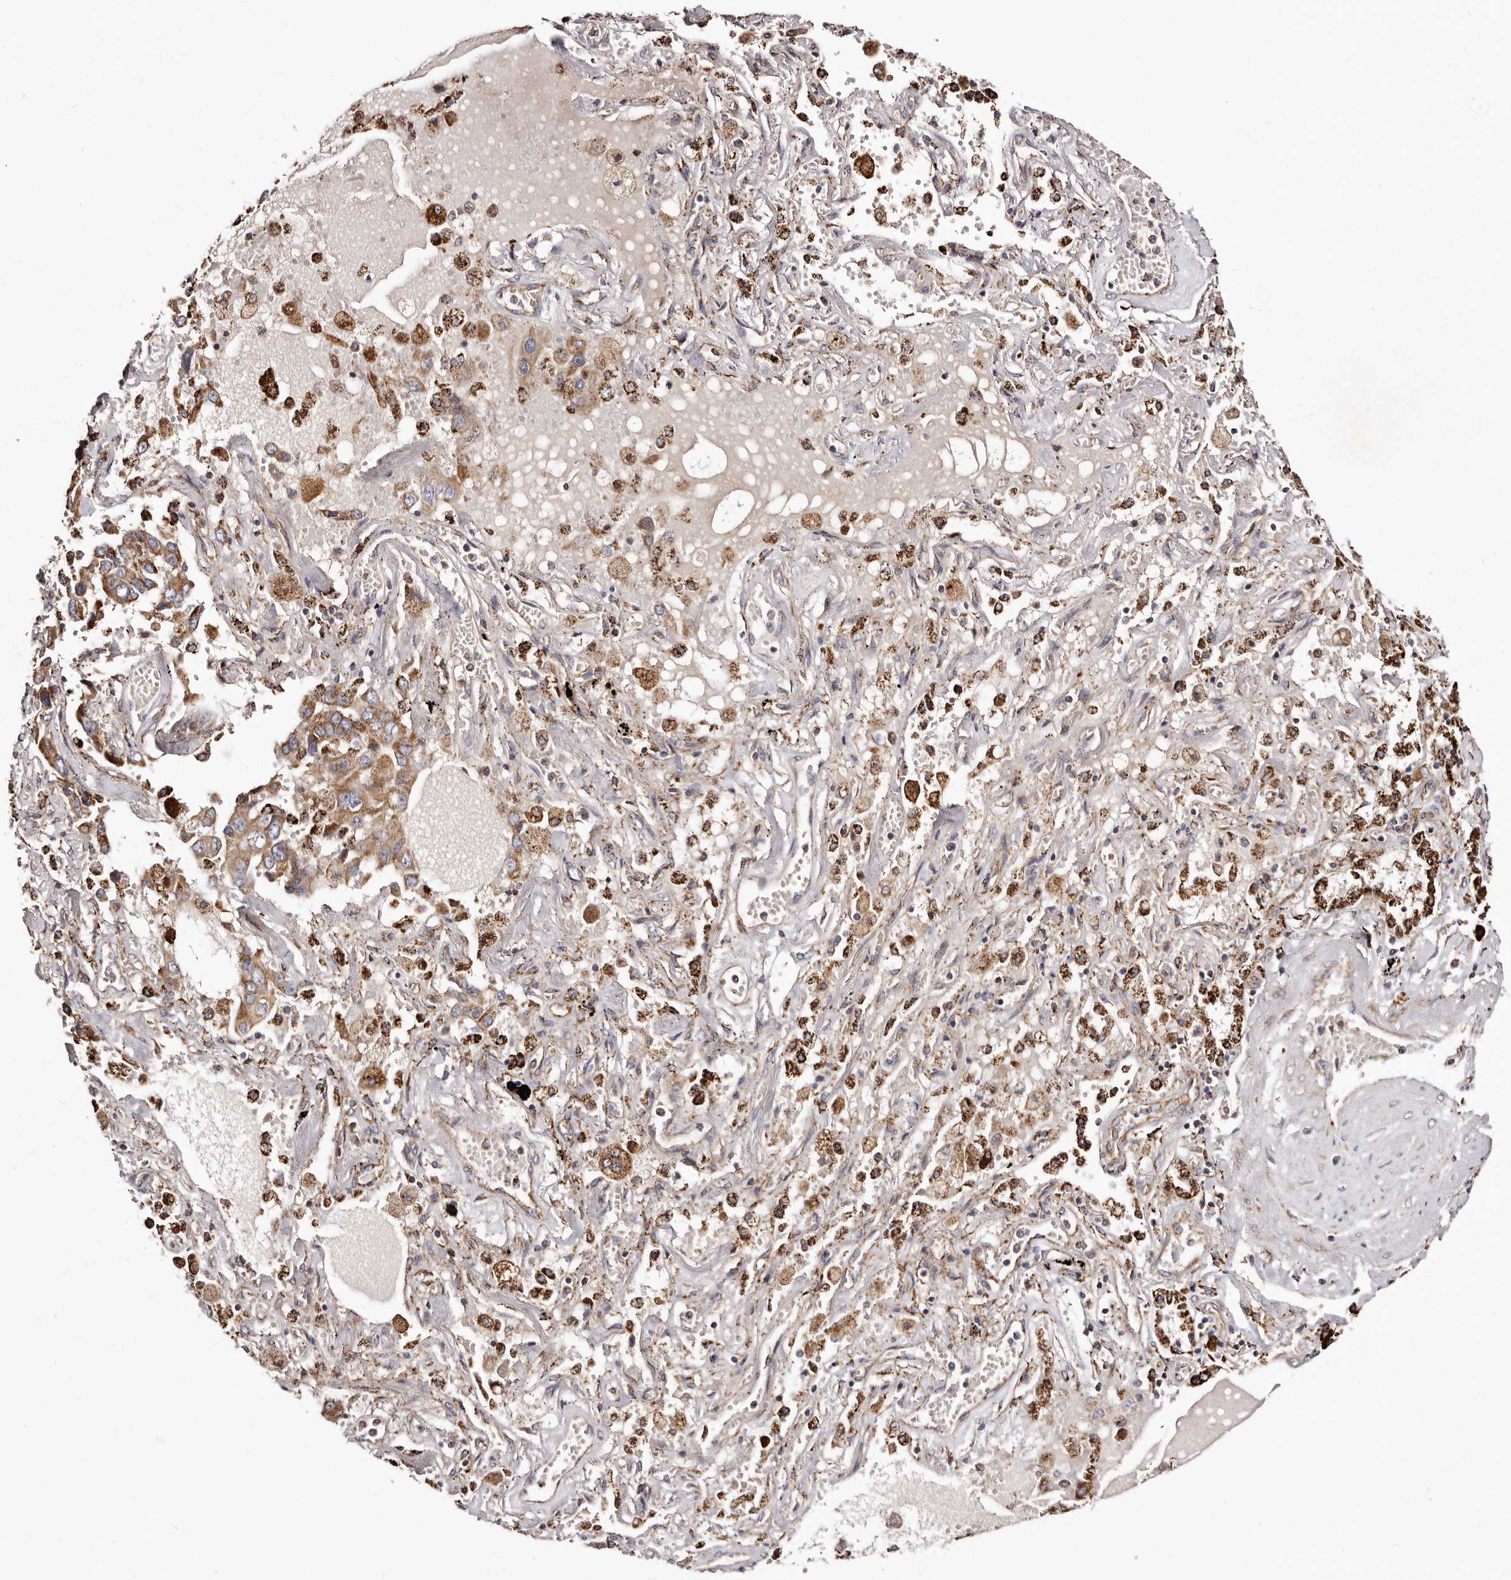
{"staining": {"intensity": "moderate", "quantity": ">75%", "location": "cytoplasmic/membranous"}, "tissue": "lung cancer", "cell_type": "Tumor cells", "image_type": "cancer", "snomed": [{"axis": "morphology", "description": "Adenocarcinoma, NOS"}, {"axis": "topography", "description": "Lung"}], "caption": "Brown immunohistochemical staining in adenocarcinoma (lung) reveals moderate cytoplasmic/membranous expression in approximately >75% of tumor cells.", "gene": "LUZP1", "patient": {"sex": "female", "age": 65}}